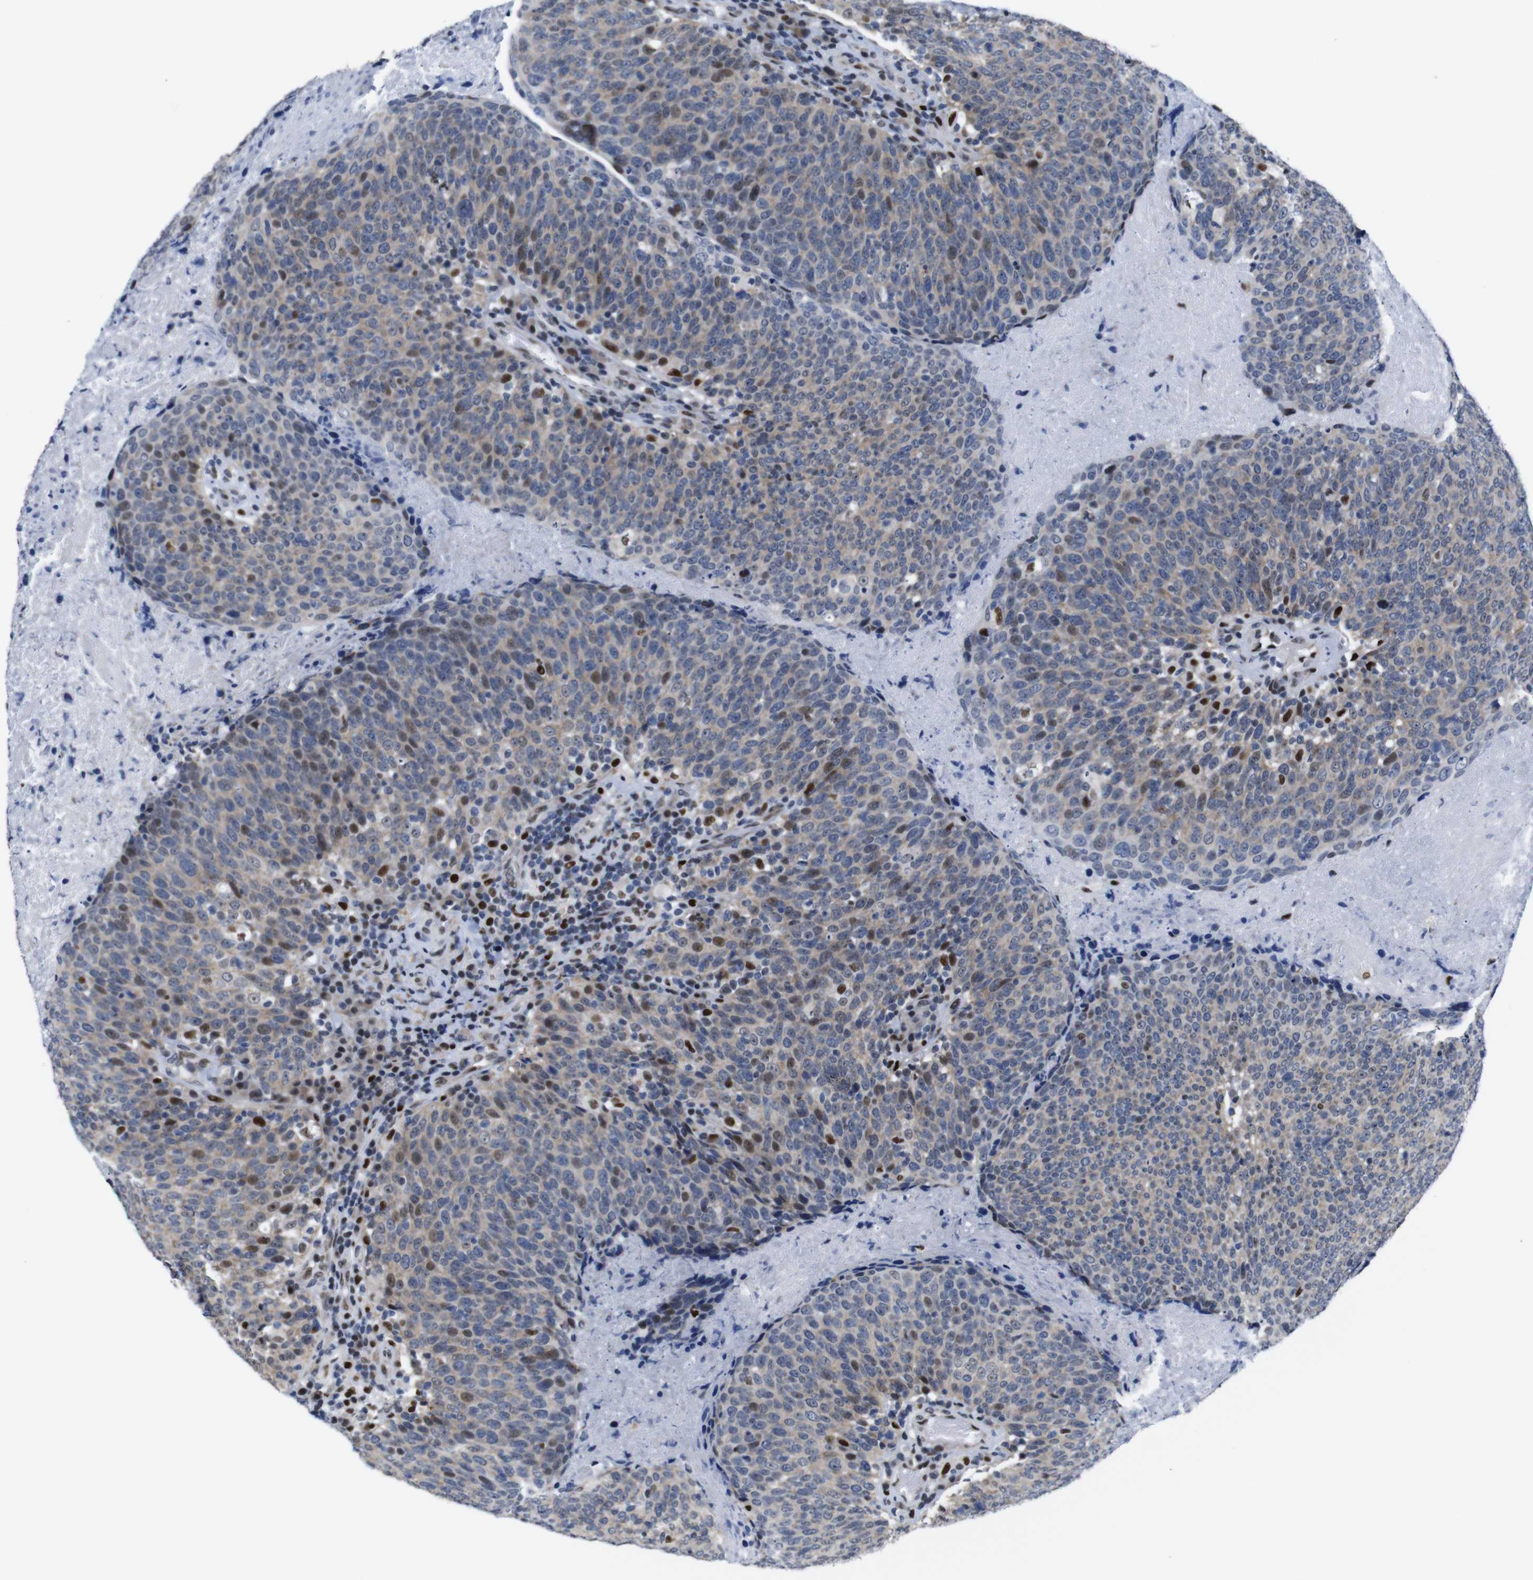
{"staining": {"intensity": "moderate", "quantity": ">75%", "location": "cytoplasmic/membranous,nuclear"}, "tissue": "head and neck cancer", "cell_type": "Tumor cells", "image_type": "cancer", "snomed": [{"axis": "morphology", "description": "Squamous cell carcinoma, NOS"}, {"axis": "morphology", "description": "Squamous cell carcinoma, metastatic, NOS"}, {"axis": "topography", "description": "Lymph node"}, {"axis": "topography", "description": "Head-Neck"}], "caption": "Brown immunohistochemical staining in head and neck cancer (metastatic squamous cell carcinoma) shows moderate cytoplasmic/membranous and nuclear expression in about >75% of tumor cells.", "gene": "GATA6", "patient": {"sex": "male", "age": 62}}